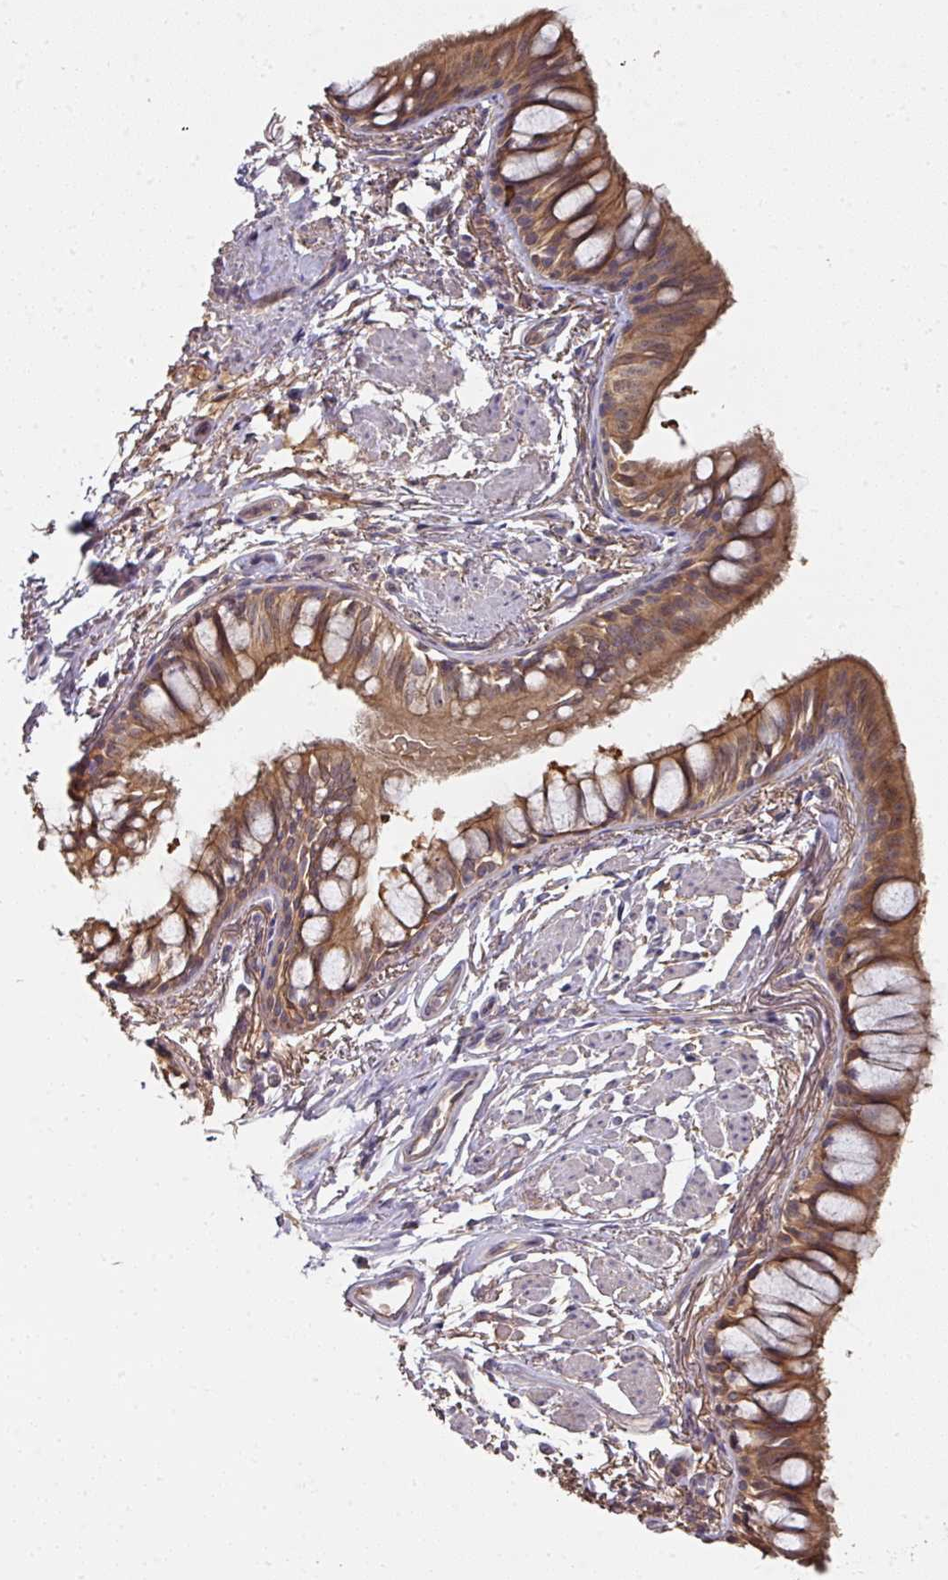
{"staining": {"intensity": "strong", "quantity": ">75%", "location": "cytoplasmic/membranous"}, "tissue": "bronchus", "cell_type": "Respiratory epithelial cells", "image_type": "normal", "snomed": [{"axis": "morphology", "description": "Normal tissue, NOS"}, {"axis": "topography", "description": "Bronchus"}], "caption": "Brown immunohistochemical staining in normal human bronchus shows strong cytoplasmic/membranous positivity in about >75% of respiratory epithelial cells.", "gene": "CTDSP2", "patient": {"sex": "male", "age": 70}}